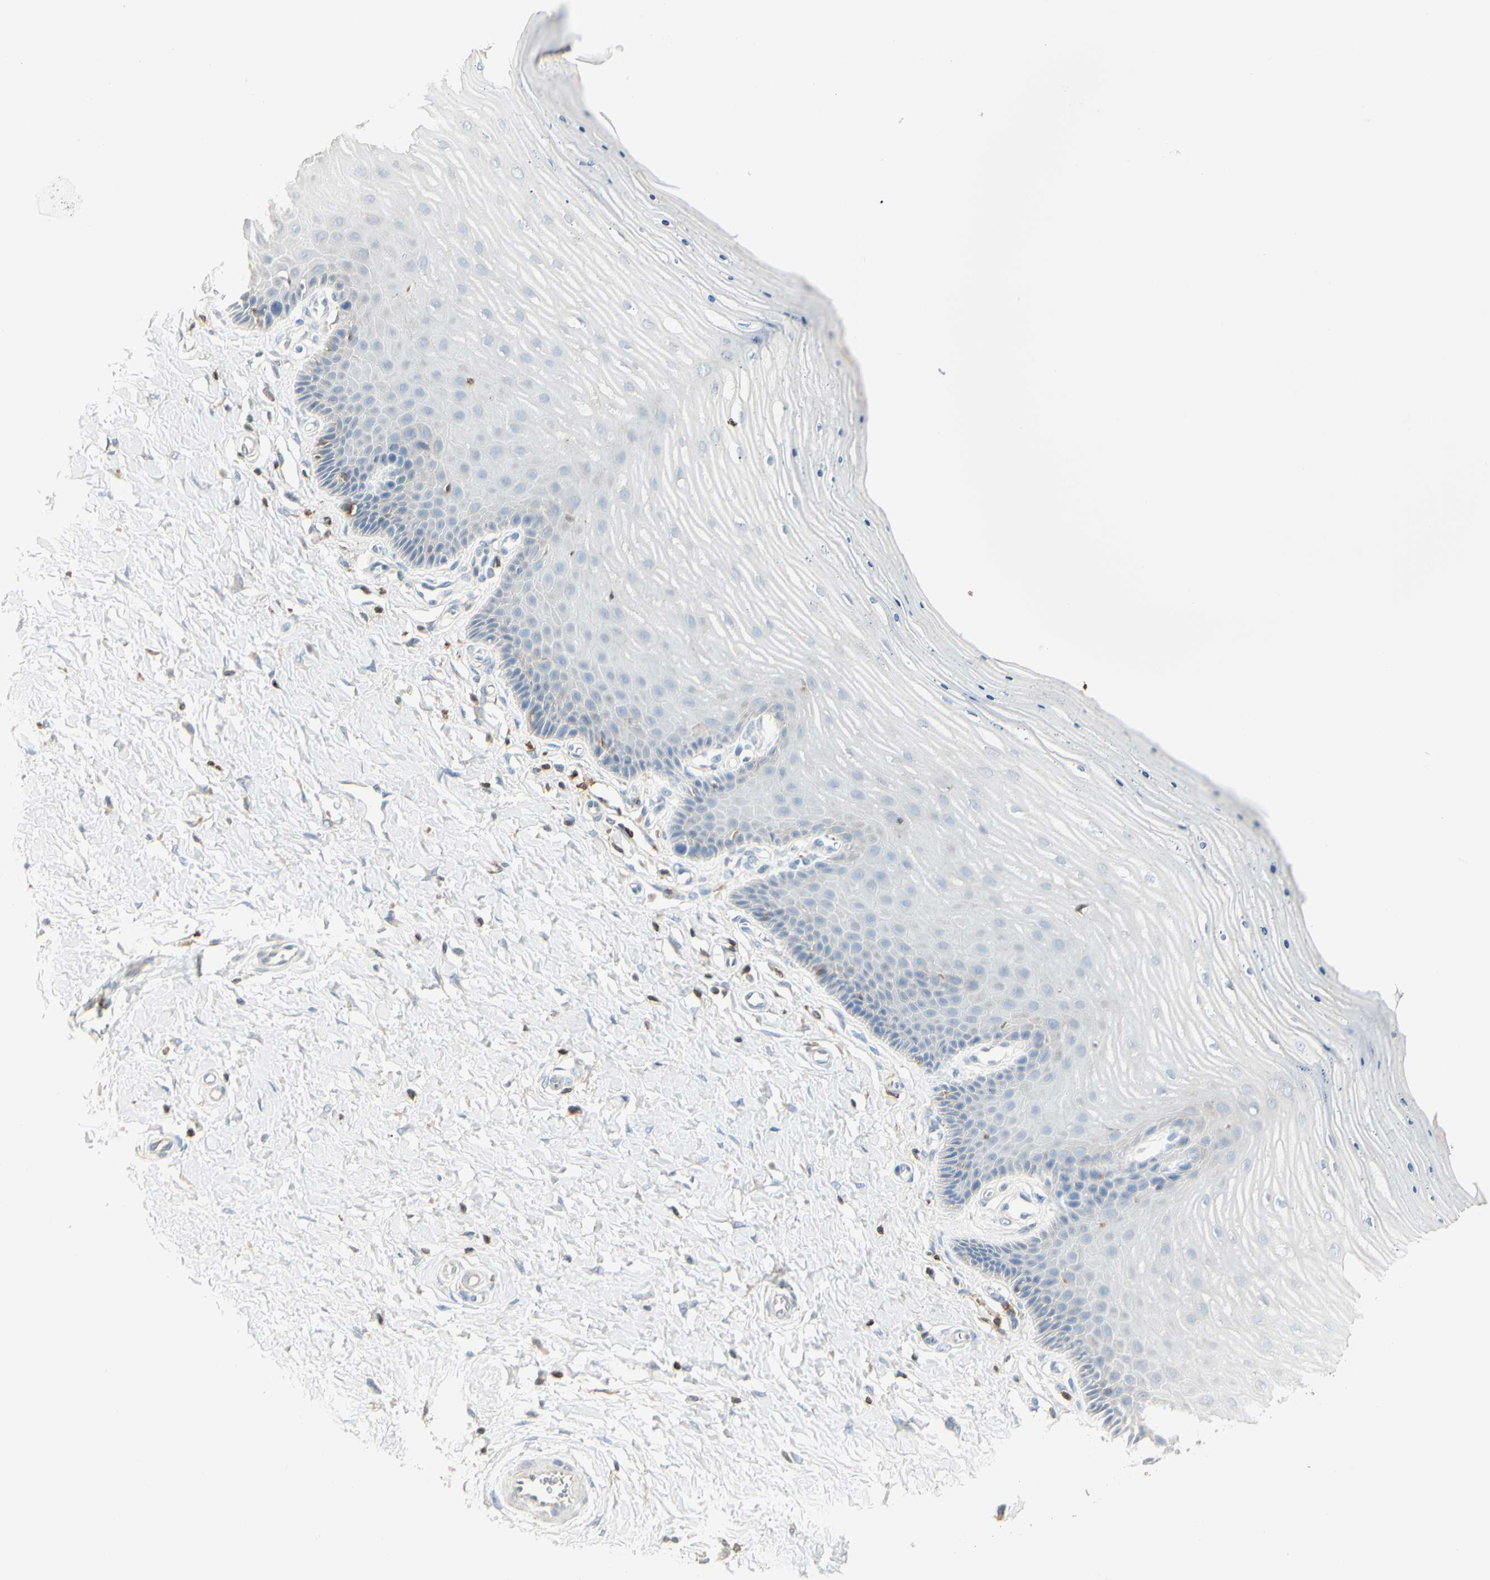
{"staining": {"intensity": "negative", "quantity": "none", "location": "none"}, "tissue": "cervix", "cell_type": "Glandular cells", "image_type": "normal", "snomed": [{"axis": "morphology", "description": "Normal tissue, NOS"}, {"axis": "topography", "description": "Cervix"}], "caption": "Immunohistochemical staining of normal cervix displays no significant positivity in glandular cells. (DAB immunohistochemistry (IHC) visualized using brightfield microscopy, high magnification).", "gene": "ITGB2", "patient": {"sex": "female", "age": 55}}